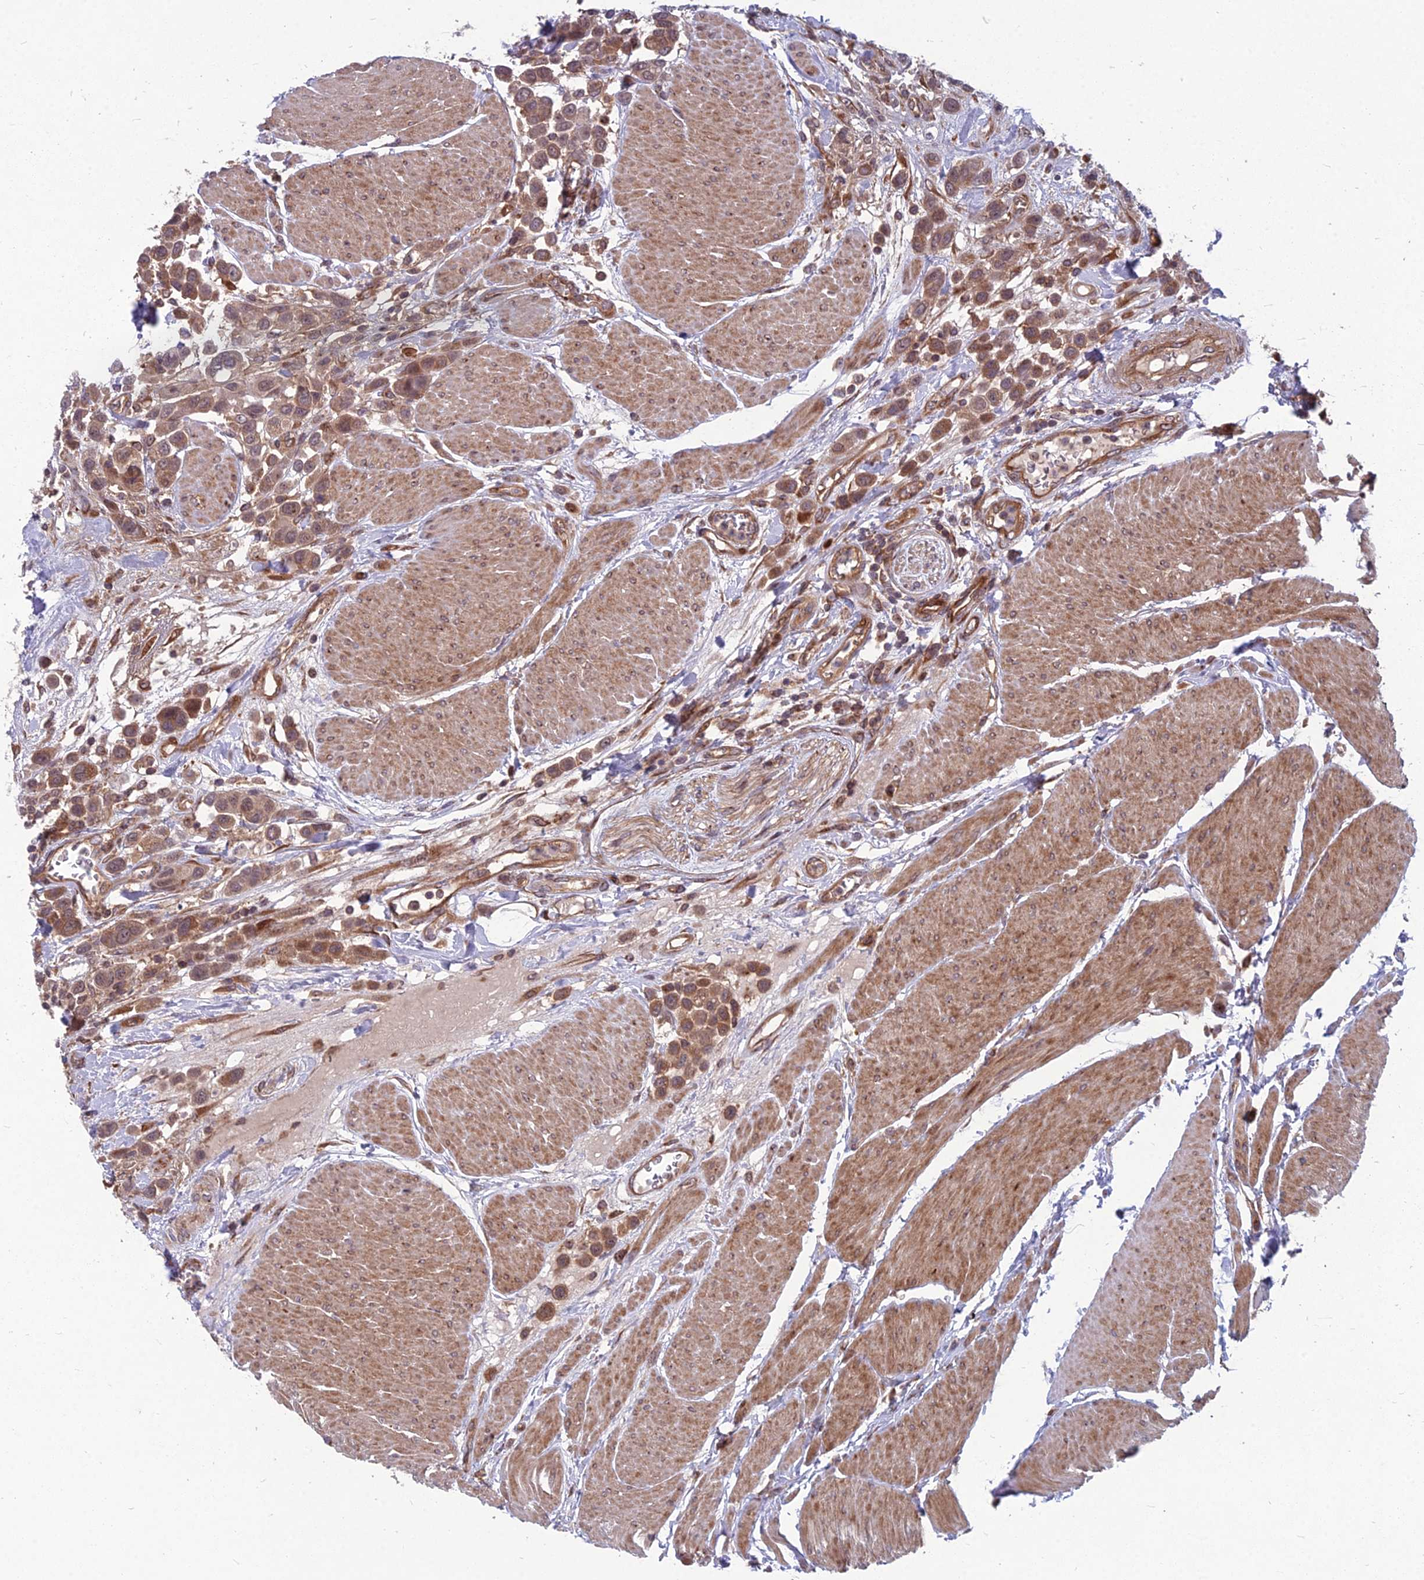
{"staining": {"intensity": "moderate", "quantity": ">75%", "location": "cytoplasmic/membranous"}, "tissue": "urothelial cancer", "cell_type": "Tumor cells", "image_type": "cancer", "snomed": [{"axis": "morphology", "description": "Urothelial carcinoma, High grade"}, {"axis": "topography", "description": "Urinary bladder"}], "caption": "A micrograph showing moderate cytoplasmic/membranous staining in approximately >75% of tumor cells in high-grade urothelial carcinoma, as visualized by brown immunohistochemical staining.", "gene": "MFSD8", "patient": {"sex": "male", "age": 50}}